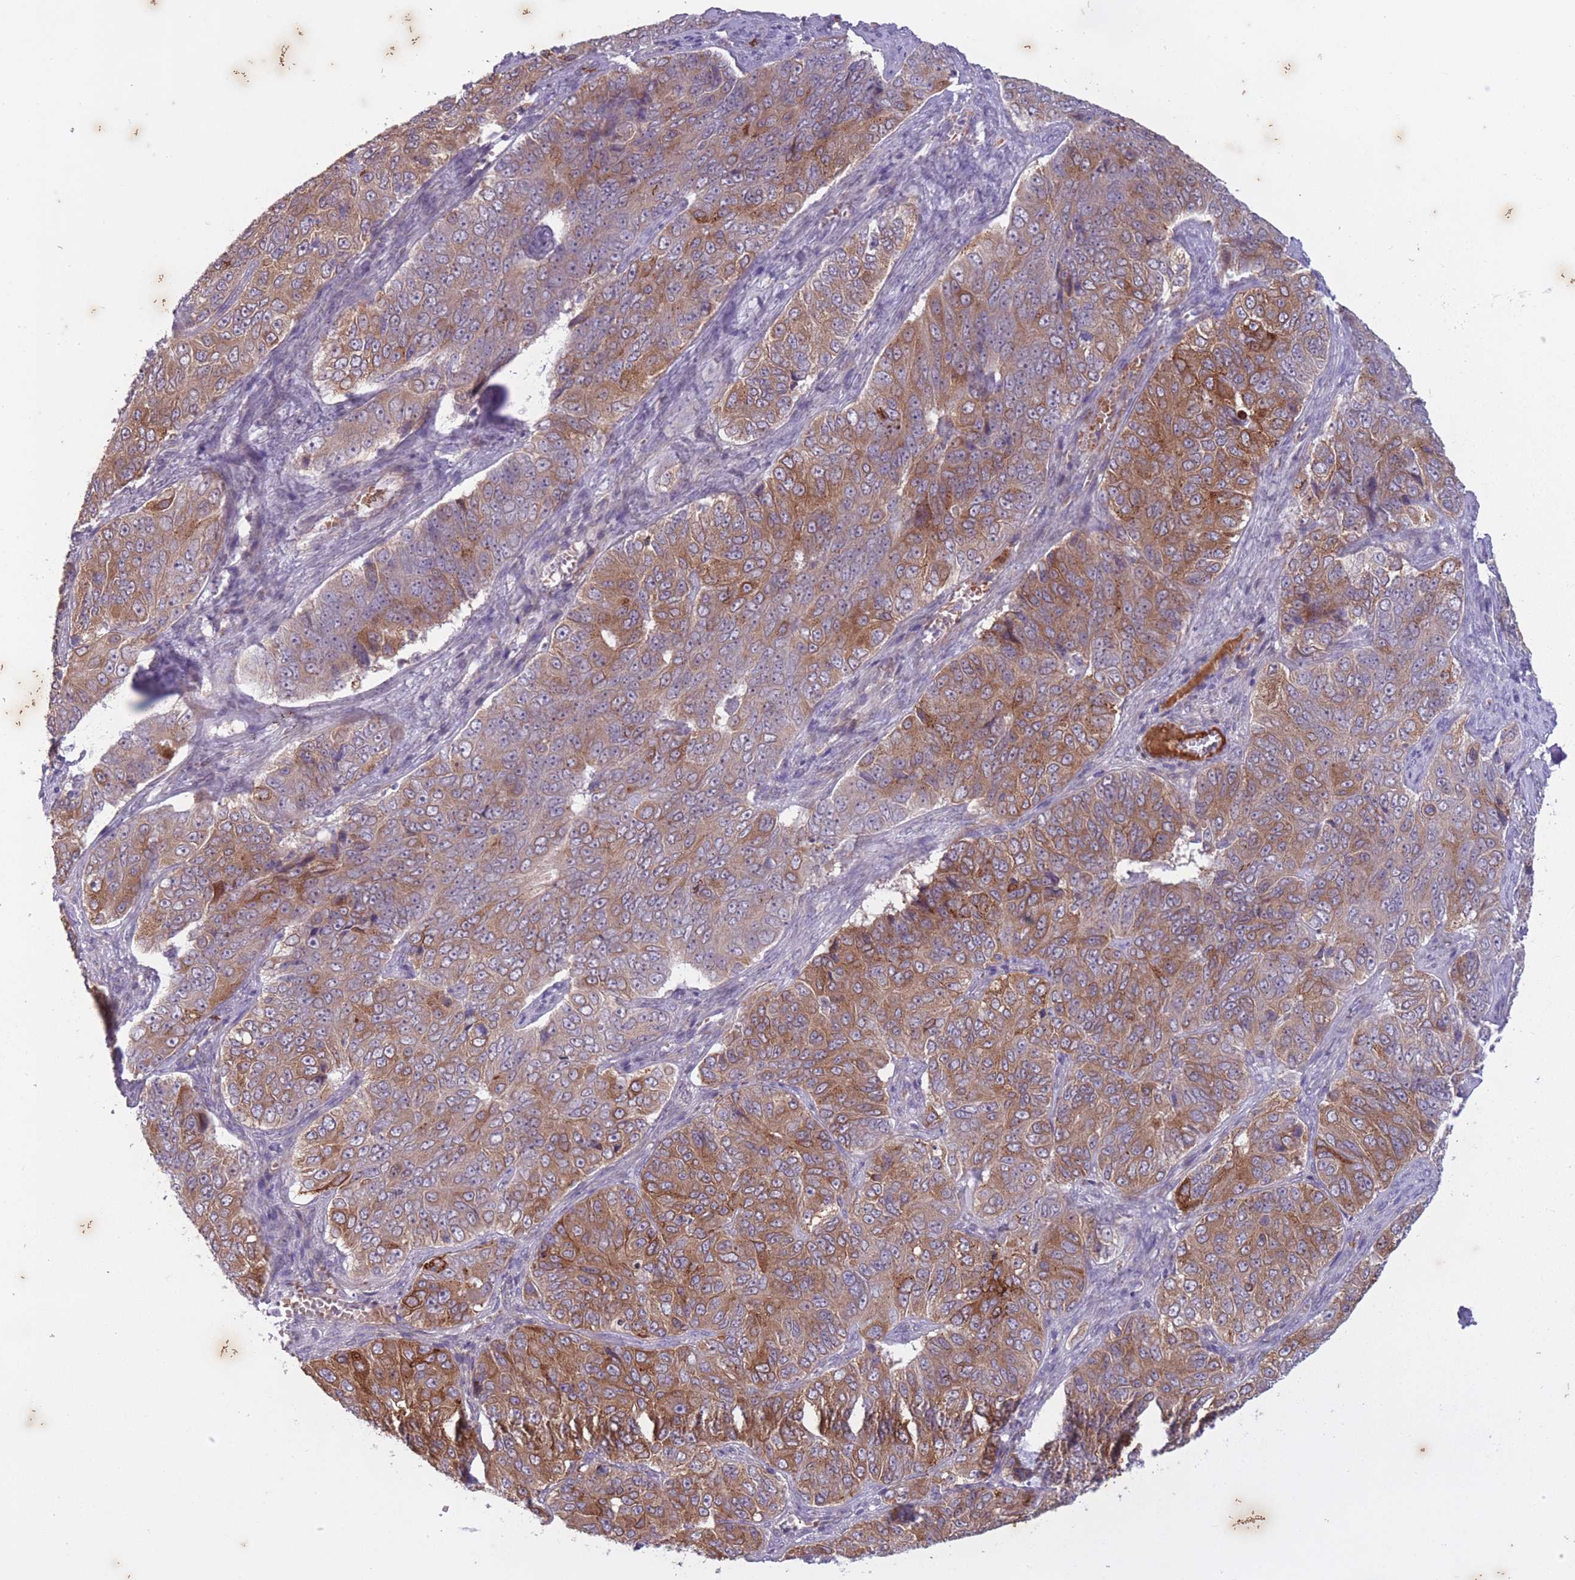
{"staining": {"intensity": "moderate", "quantity": ">75%", "location": "cytoplasmic/membranous"}, "tissue": "ovarian cancer", "cell_type": "Tumor cells", "image_type": "cancer", "snomed": [{"axis": "morphology", "description": "Carcinoma, endometroid"}, {"axis": "topography", "description": "Ovary"}], "caption": "Endometroid carcinoma (ovarian) stained with DAB (3,3'-diaminobenzidine) immunohistochemistry shows medium levels of moderate cytoplasmic/membranous expression in about >75% of tumor cells.", "gene": "ARPIN", "patient": {"sex": "female", "age": 51}}